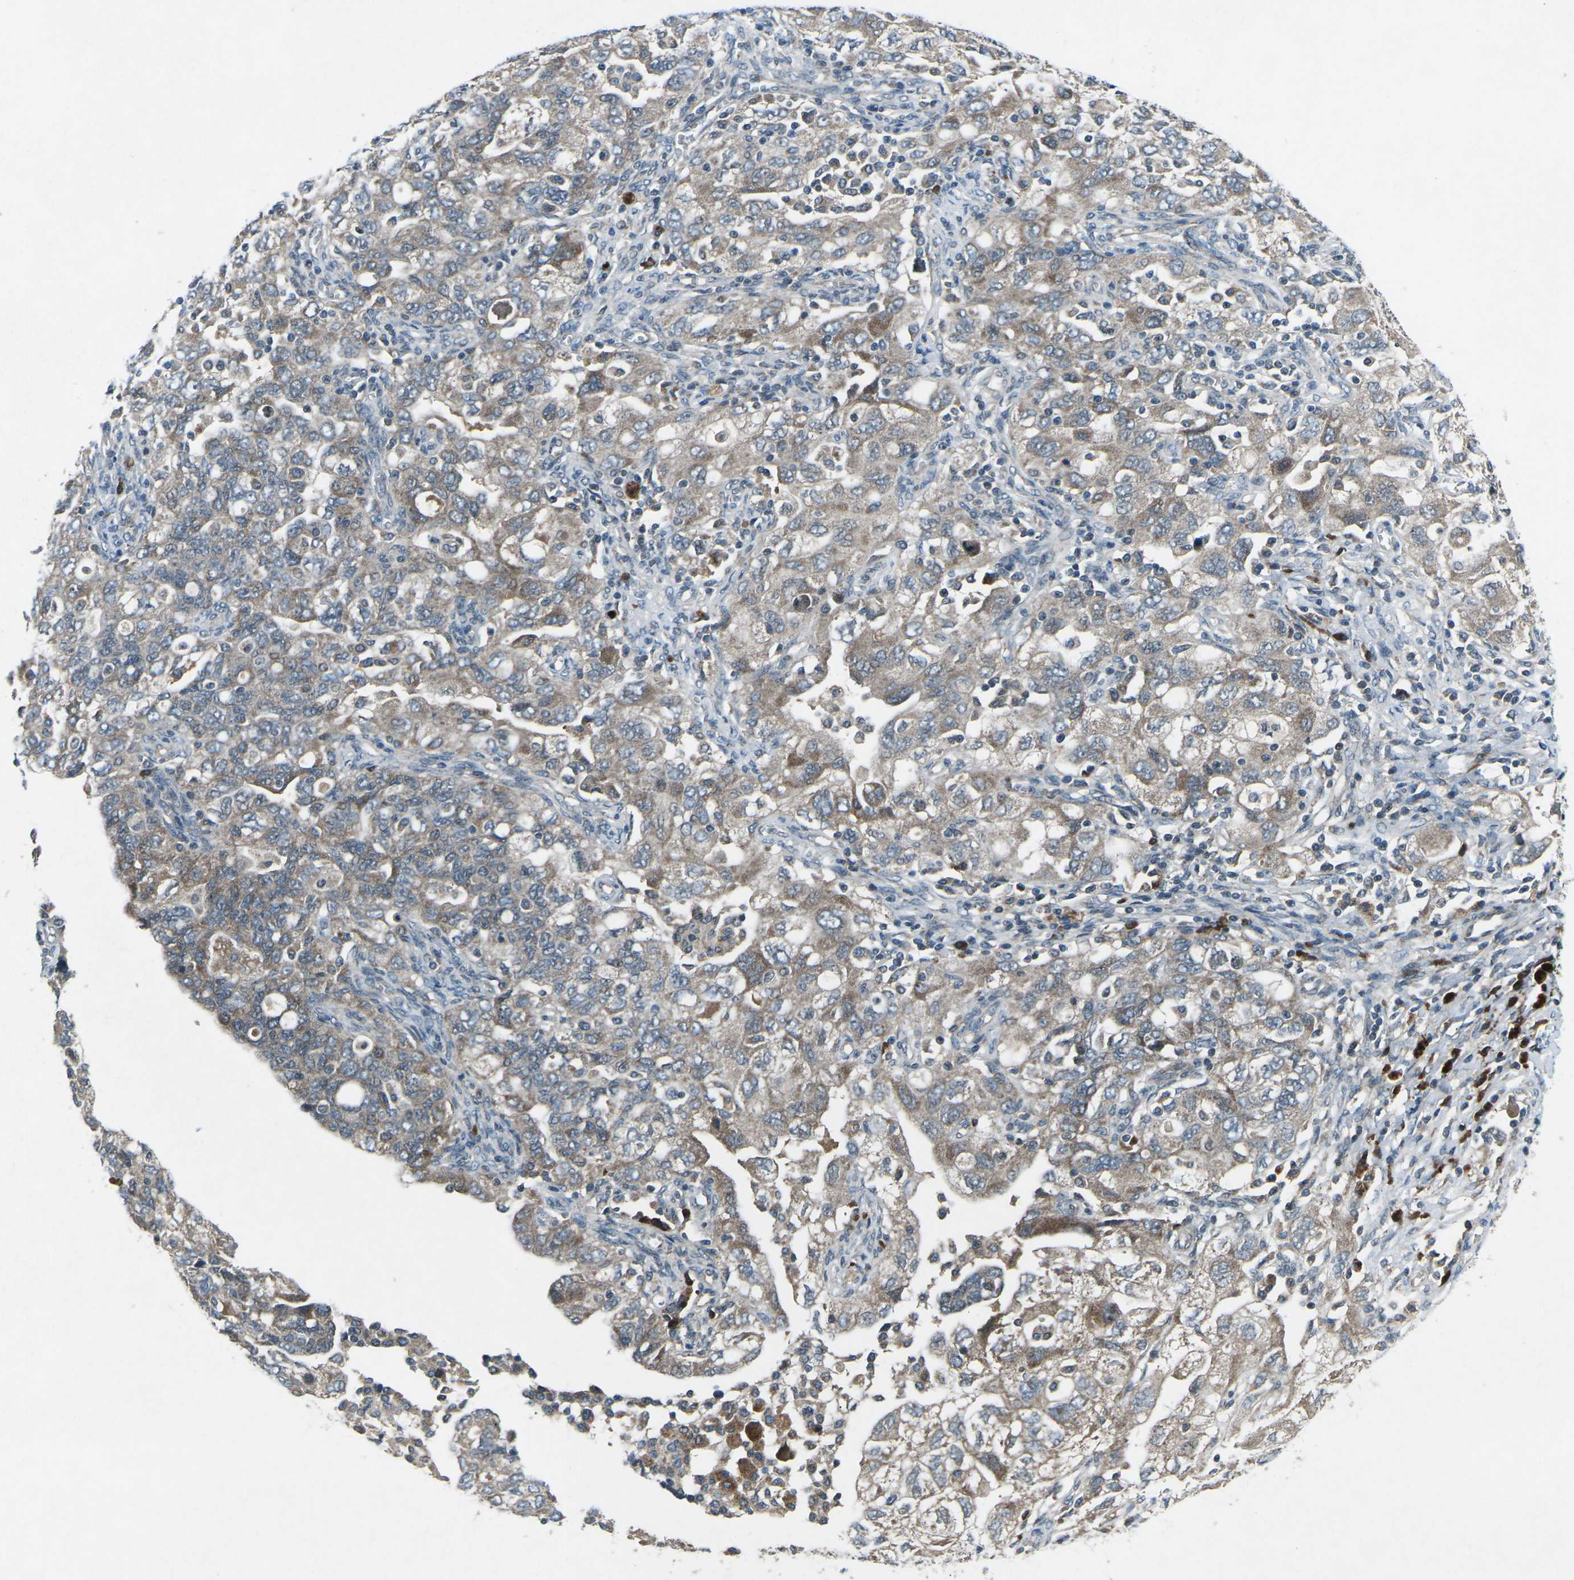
{"staining": {"intensity": "moderate", "quantity": "25%-75%", "location": "cytoplasmic/membranous"}, "tissue": "ovarian cancer", "cell_type": "Tumor cells", "image_type": "cancer", "snomed": [{"axis": "morphology", "description": "Carcinoma, NOS"}, {"axis": "morphology", "description": "Cystadenocarcinoma, serous, NOS"}, {"axis": "topography", "description": "Ovary"}], "caption": "High-magnification brightfield microscopy of ovarian cancer stained with DAB (3,3'-diaminobenzidine) (brown) and counterstained with hematoxylin (blue). tumor cells exhibit moderate cytoplasmic/membranous expression is seen in approximately25%-75% of cells.", "gene": "CDK16", "patient": {"sex": "female", "age": 69}}